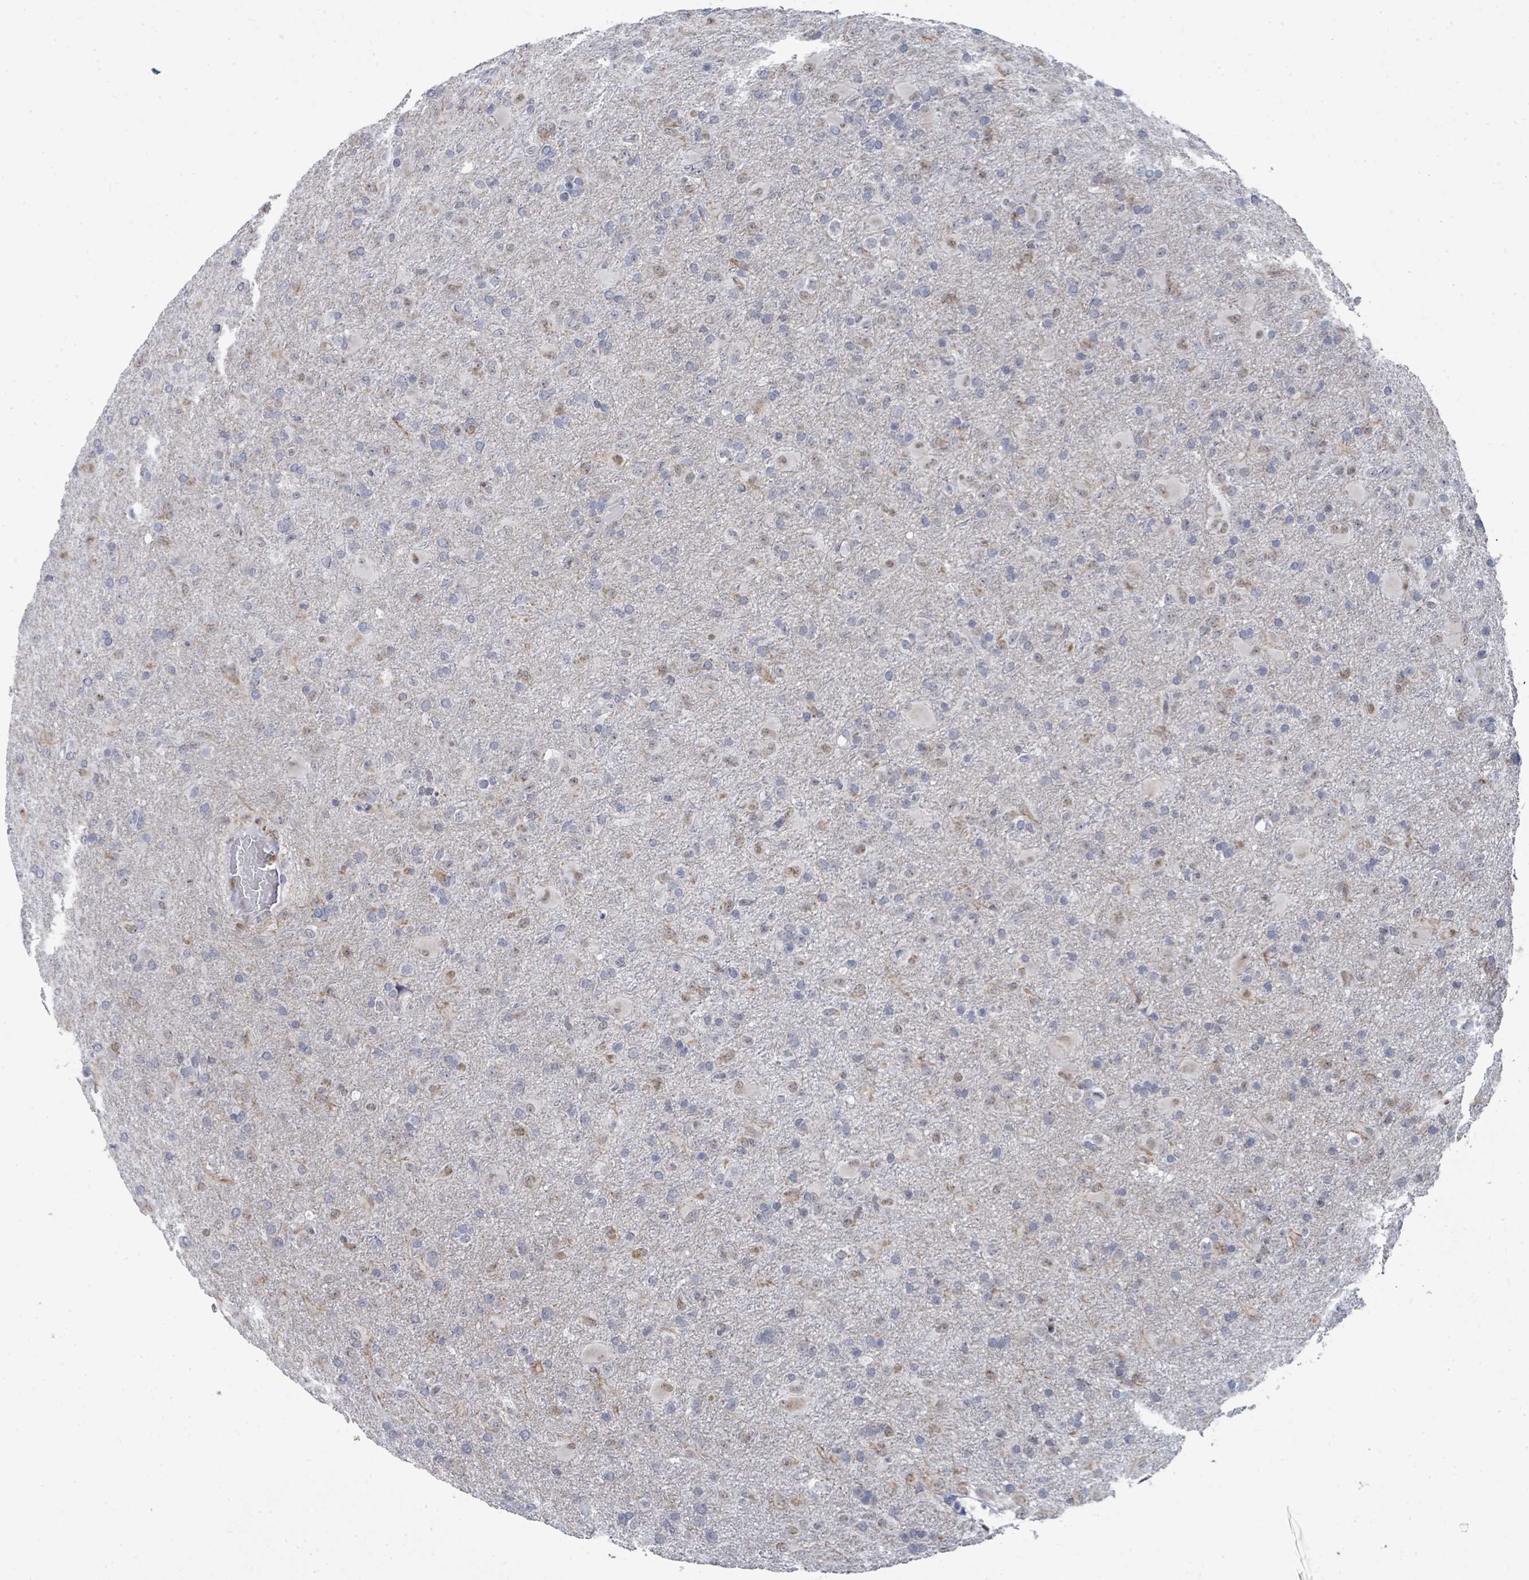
{"staining": {"intensity": "negative", "quantity": "none", "location": "none"}, "tissue": "glioma", "cell_type": "Tumor cells", "image_type": "cancer", "snomed": [{"axis": "morphology", "description": "Glioma, malignant, Low grade"}, {"axis": "topography", "description": "Brain"}], "caption": "High power microscopy micrograph of an immunohistochemistry histopathology image of glioma, revealing no significant positivity in tumor cells. (DAB immunohistochemistry (IHC) with hematoxylin counter stain).", "gene": "CT45A5", "patient": {"sex": "male", "age": 65}}